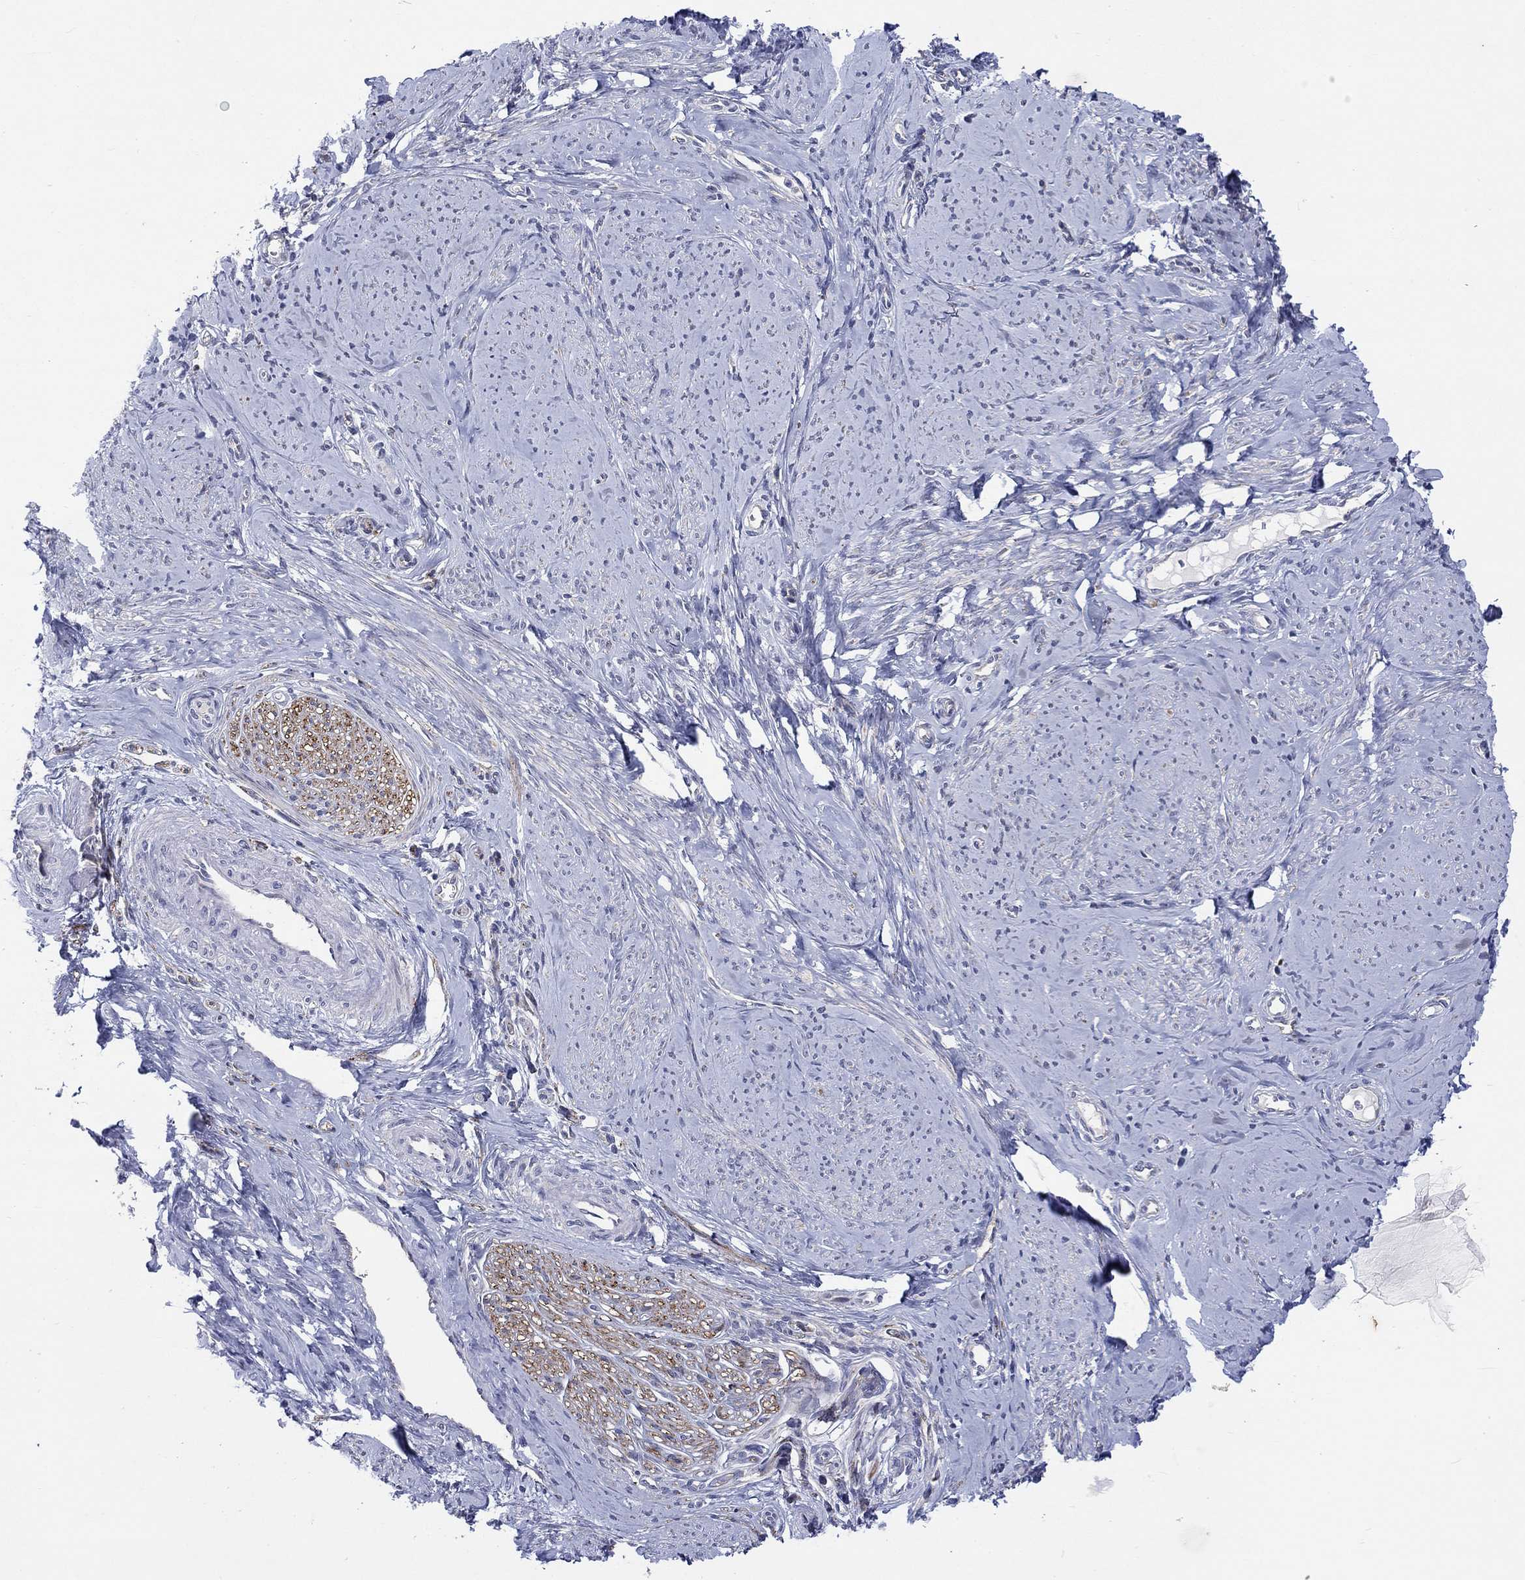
{"staining": {"intensity": "negative", "quantity": "none", "location": "none"}, "tissue": "smooth muscle", "cell_type": "Smooth muscle cells", "image_type": "normal", "snomed": [{"axis": "morphology", "description": "Normal tissue, NOS"}, {"axis": "topography", "description": "Smooth muscle"}], "caption": "Micrograph shows no protein expression in smooth muscle cells of benign smooth muscle.", "gene": "SLC35F2", "patient": {"sex": "female", "age": 48}}